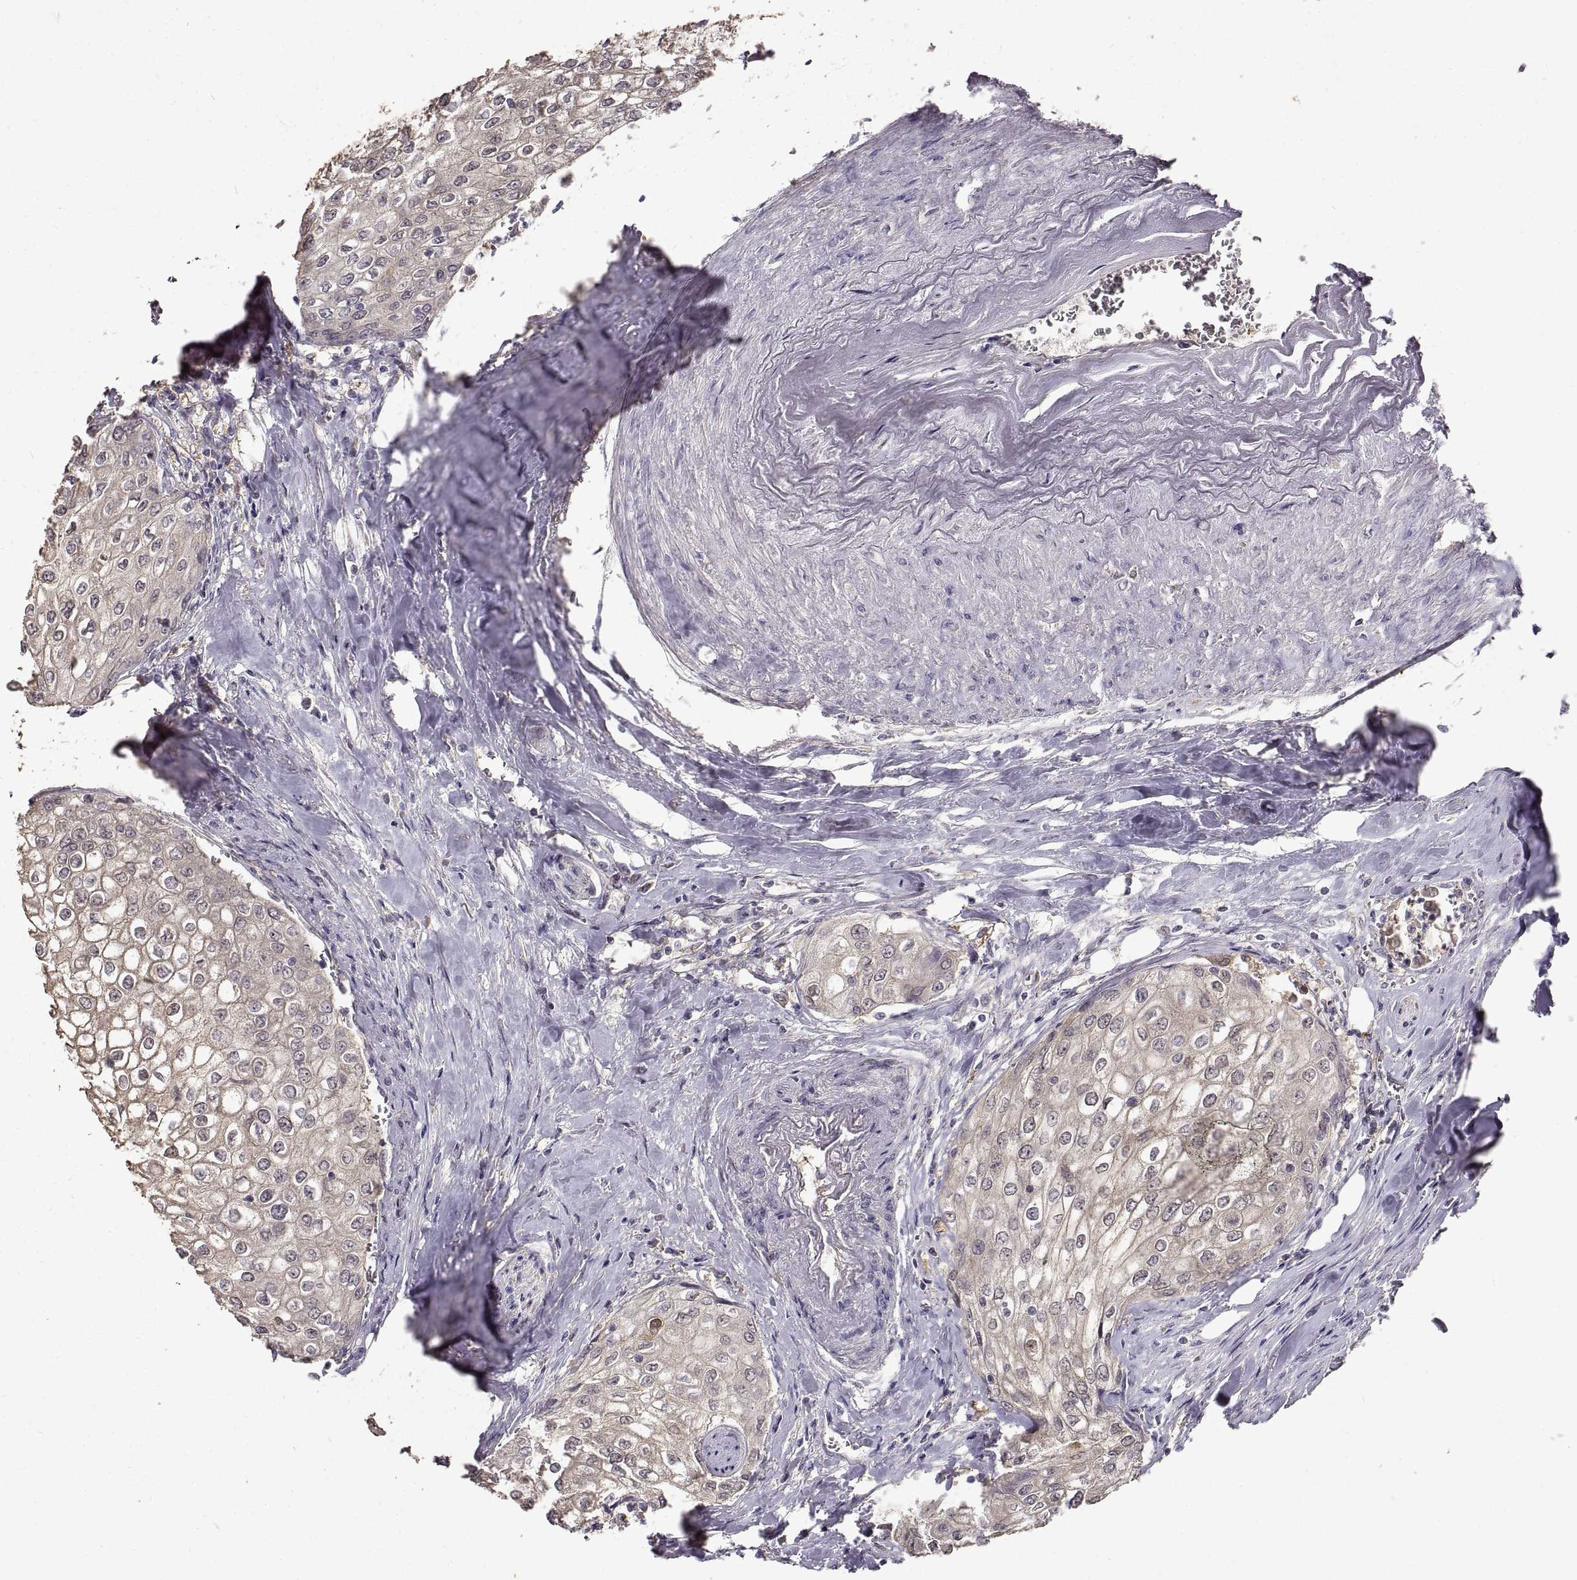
{"staining": {"intensity": "negative", "quantity": "none", "location": "none"}, "tissue": "urothelial cancer", "cell_type": "Tumor cells", "image_type": "cancer", "snomed": [{"axis": "morphology", "description": "Urothelial carcinoma, High grade"}, {"axis": "topography", "description": "Urinary bladder"}], "caption": "Immunohistochemical staining of high-grade urothelial carcinoma shows no significant staining in tumor cells.", "gene": "PEA15", "patient": {"sex": "male", "age": 62}}